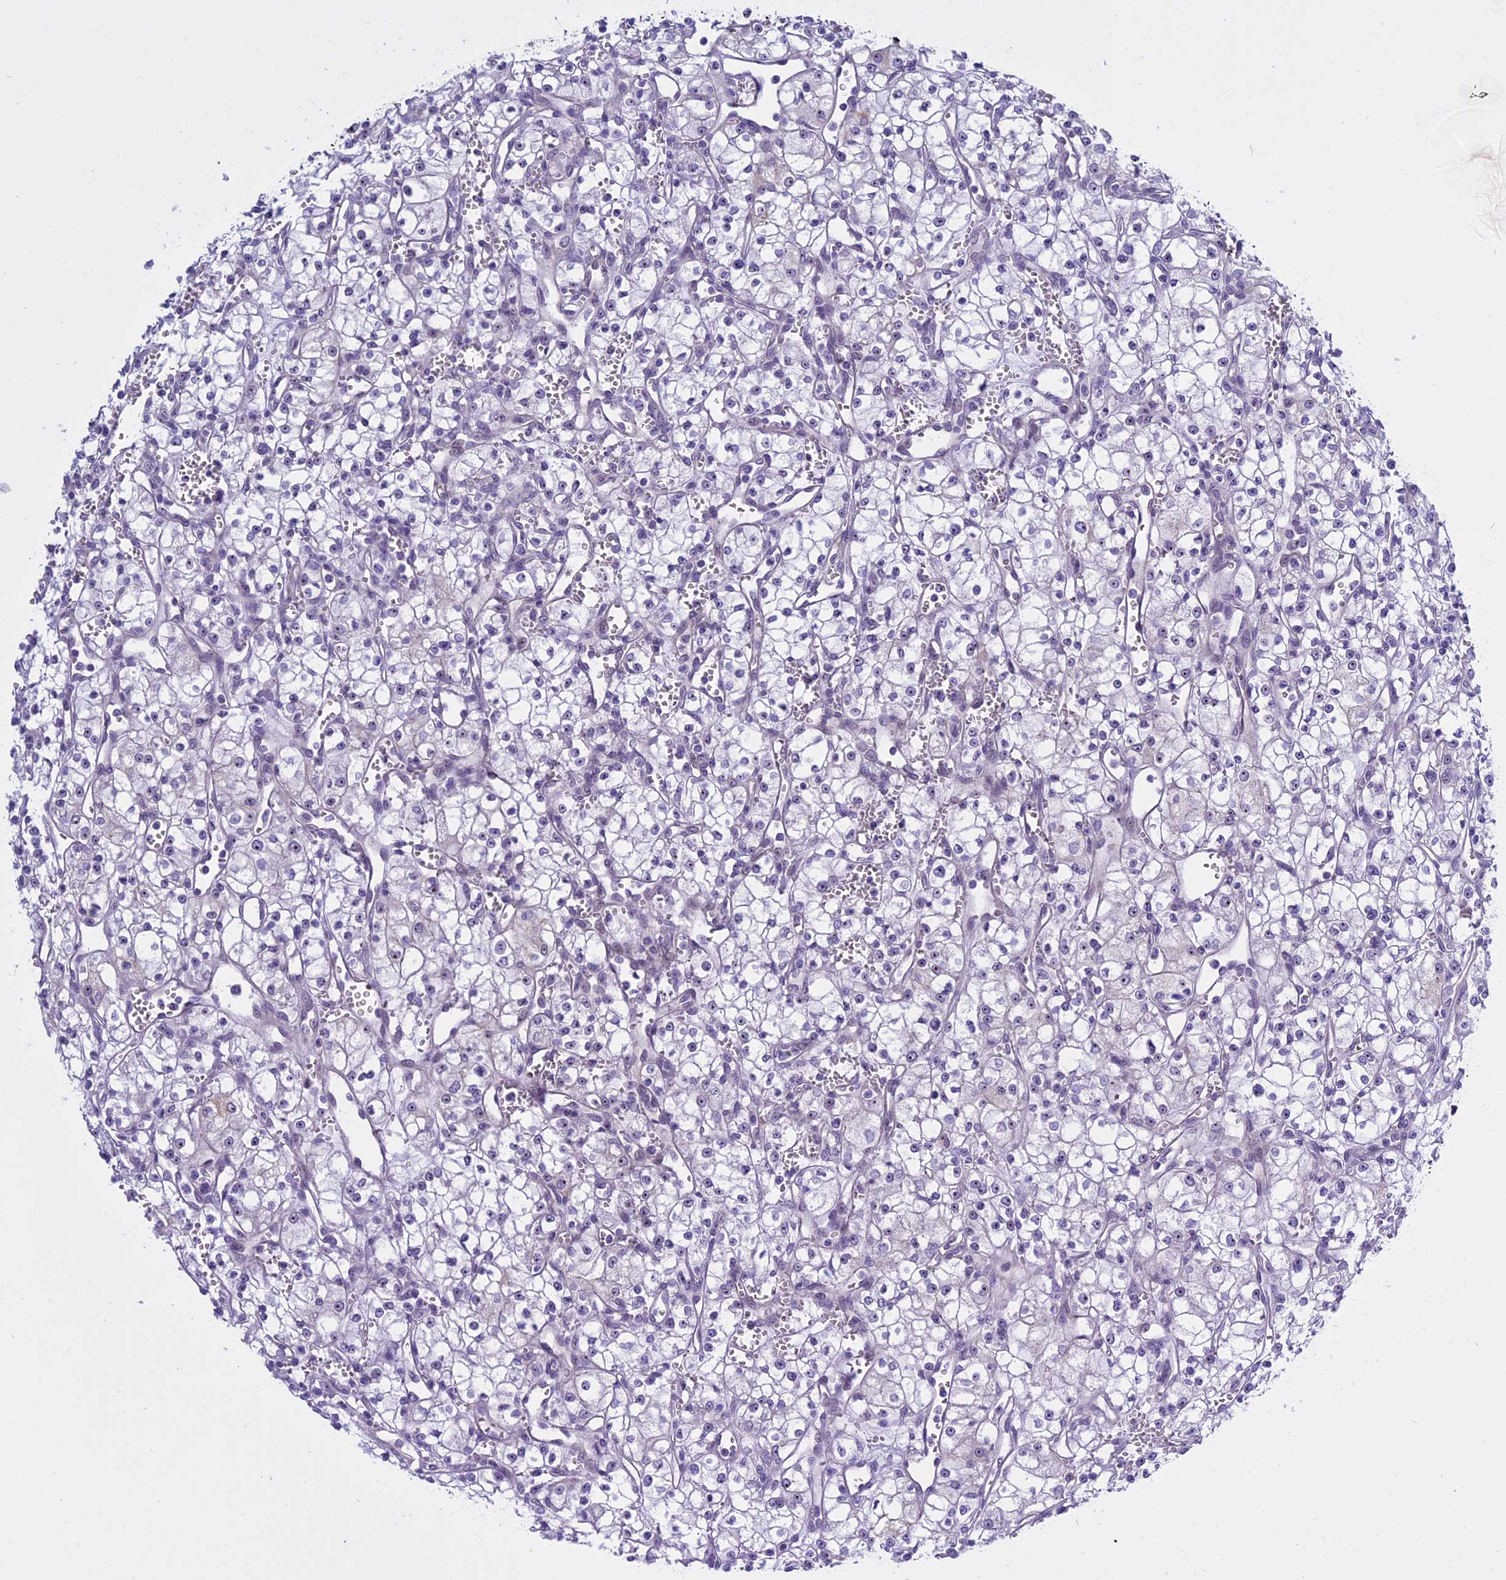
{"staining": {"intensity": "negative", "quantity": "none", "location": "none"}, "tissue": "renal cancer", "cell_type": "Tumor cells", "image_type": "cancer", "snomed": [{"axis": "morphology", "description": "Adenocarcinoma, NOS"}, {"axis": "topography", "description": "Kidney"}], "caption": "Tumor cells are negative for protein expression in human renal cancer (adenocarcinoma). (IHC, brightfield microscopy, high magnification).", "gene": "TBL3", "patient": {"sex": "male", "age": 59}}